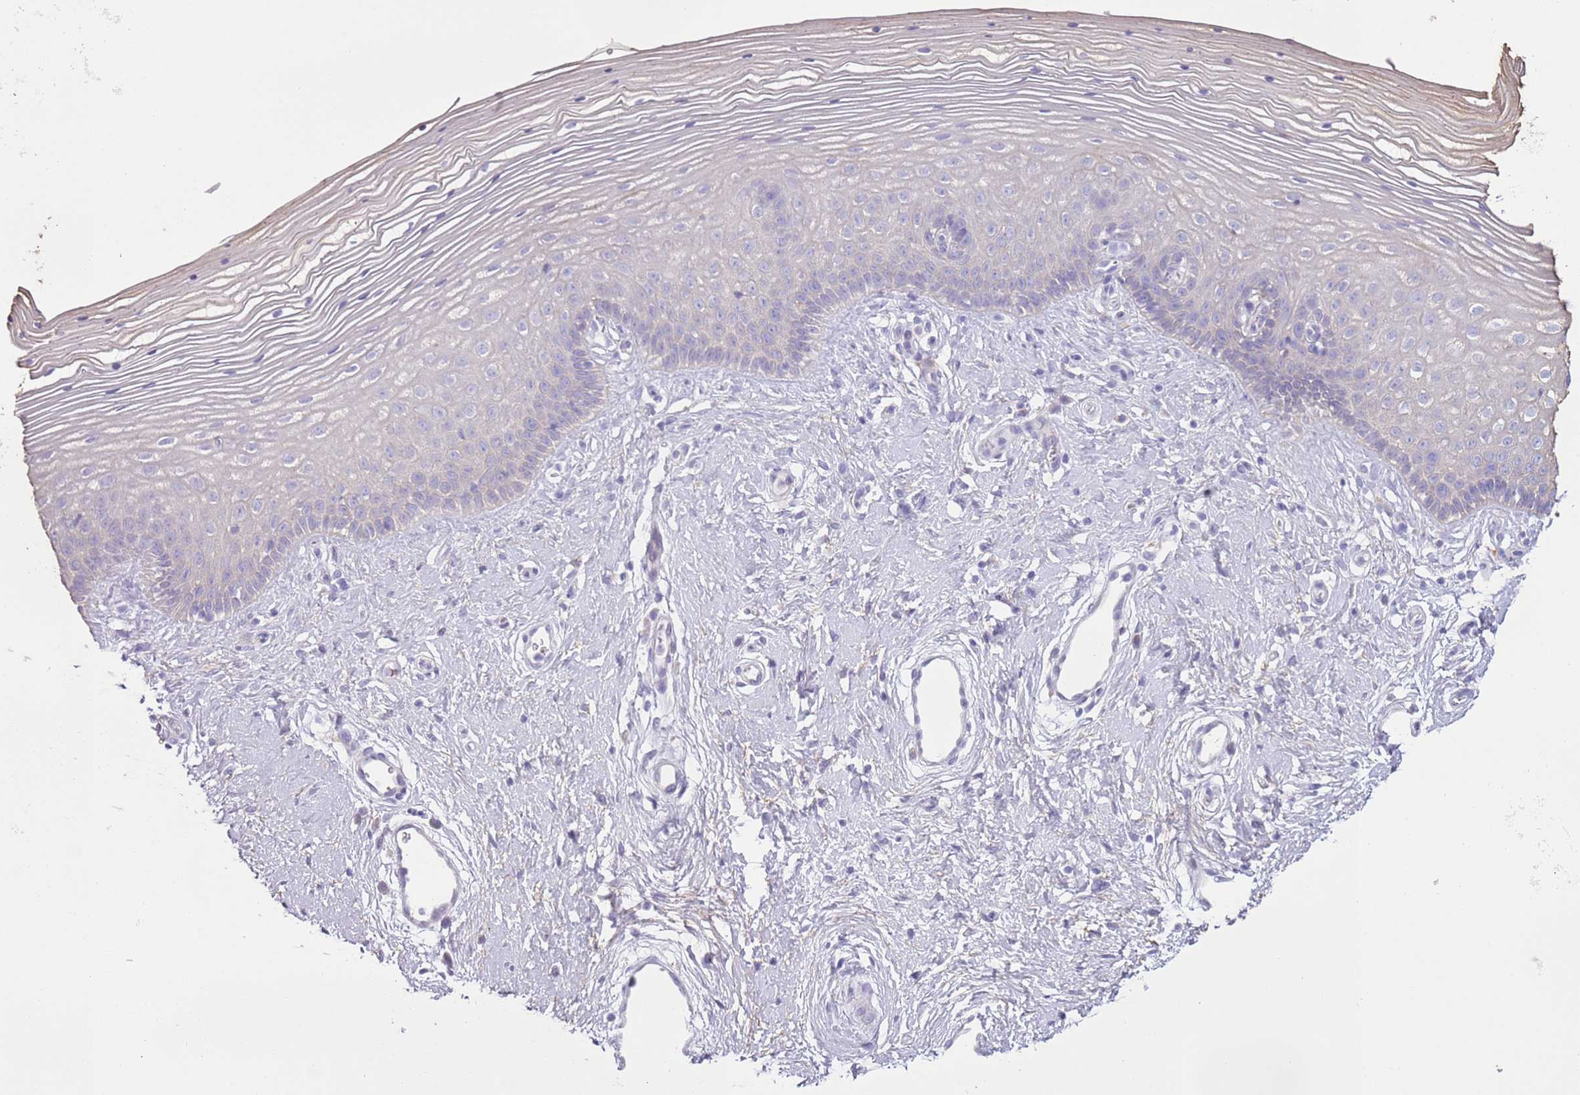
{"staining": {"intensity": "negative", "quantity": "none", "location": "none"}, "tissue": "vagina", "cell_type": "Squamous epithelial cells", "image_type": "normal", "snomed": [{"axis": "morphology", "description": "Normal tissue, NOS"}, {"axis": "topography", "description": "Vagina"}], "caption": "Image shows no significant protein staining in squamous epithelial cells of normal vagina. (DAB (3,3'-diaminobenzidine) immunohistochemistry visualized using brightfield microscopy, high magnification).", "gene": "OAF", "patient": {"sex": "female", "age": 46}}